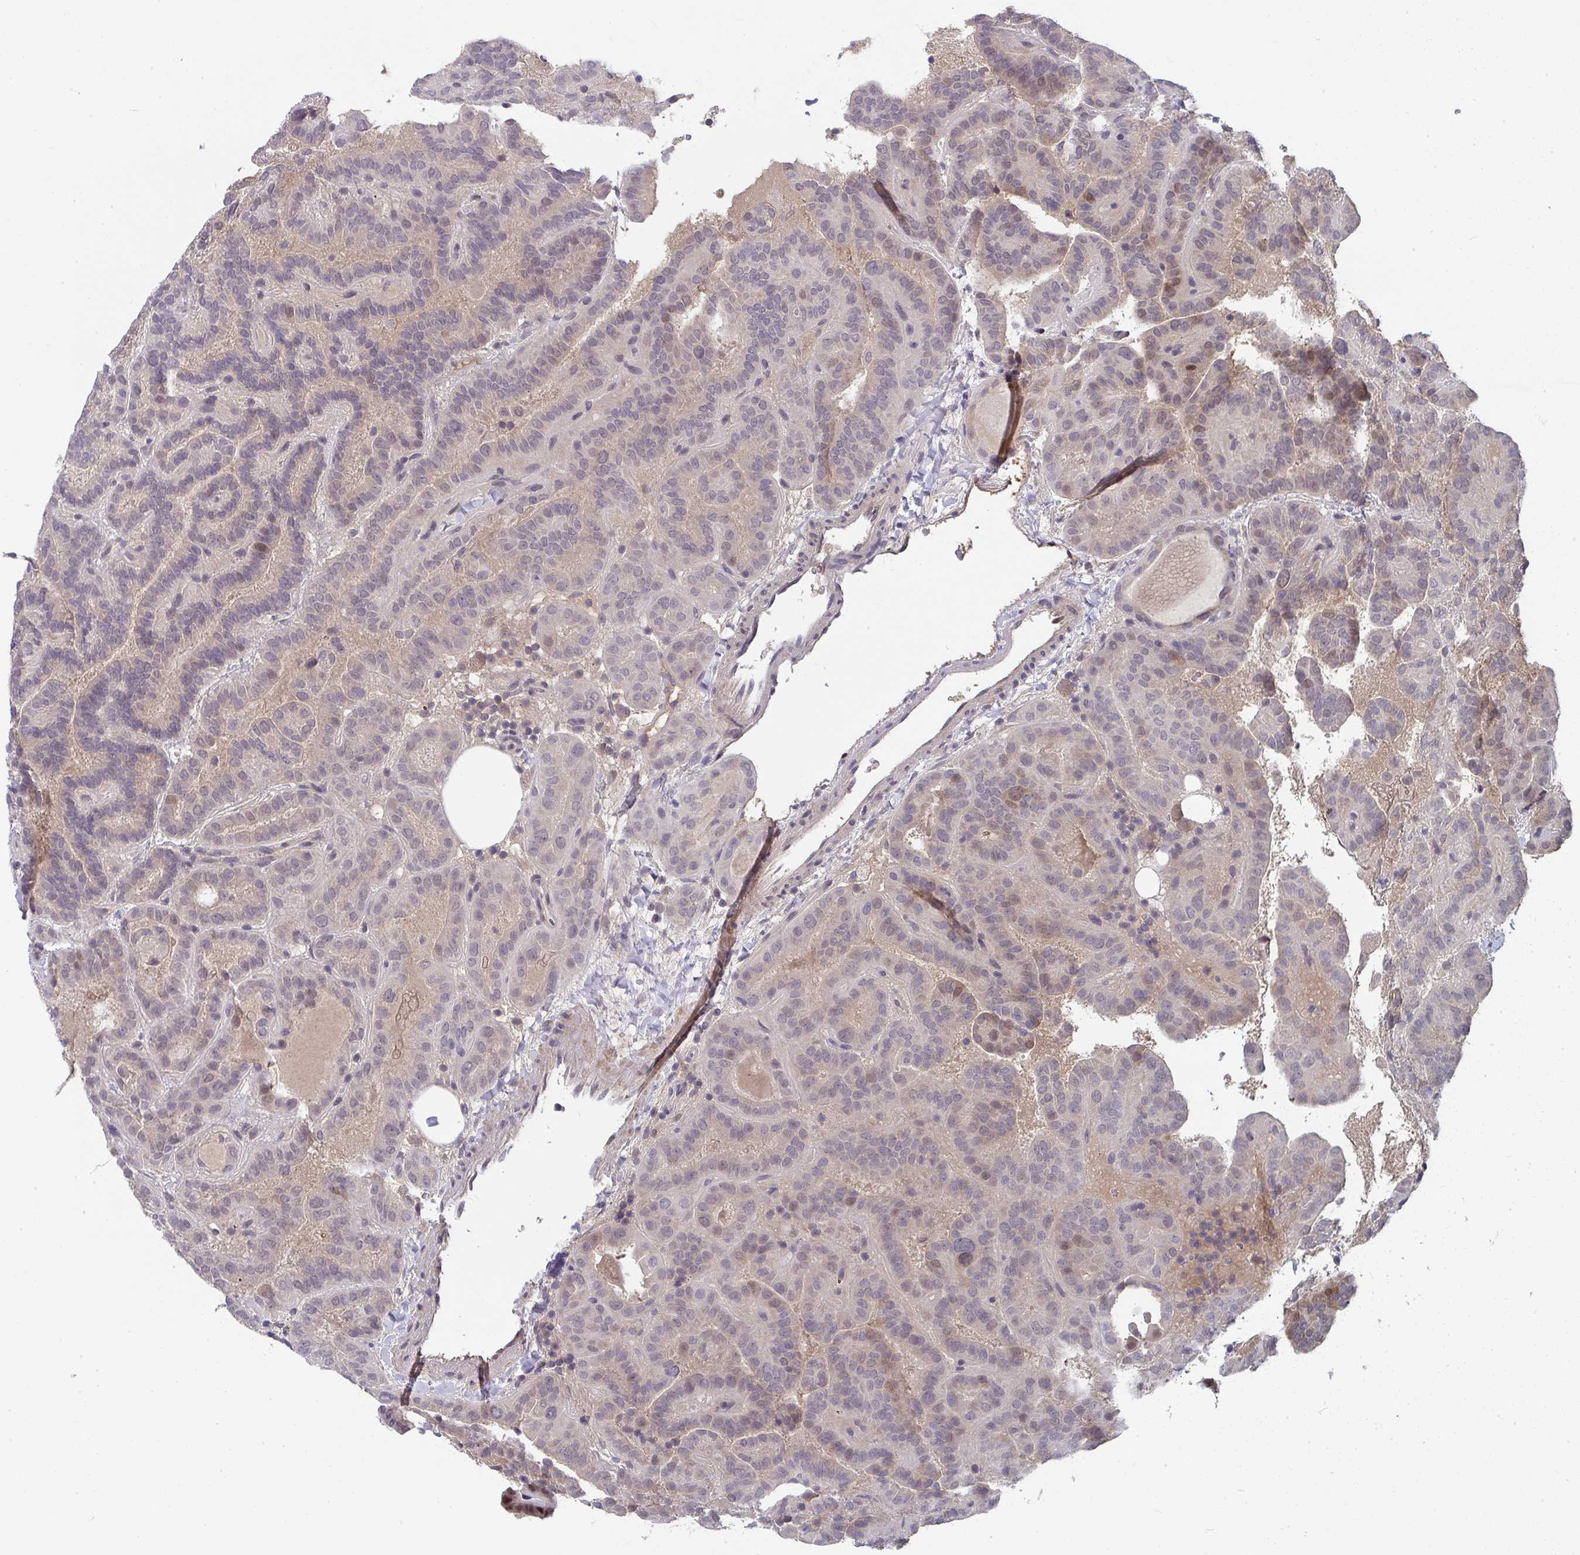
{"staining": {"intensity": "moderate", "quantity": "<25%", "location": "cytoplasmic/membranous,nuclear"}, "tissue": "thyroid cancer", "cell_type": "Tumor cells", "image_type": "cancer", "snomed": [{"axis": "morphology", "description": "Papillary adenocarcinoma, NOS"}, {"axis": "topography", "description": "Thyroid gland"}], "caption": "A micrograph showing moderate cytoplasmic/membranous and nuclear staining in approximately <25% of tumor cells in thyroid papillary adenocarcinoma, as visualized by brown immunohistochemical staining.", "gene": "JDP2", "patient": {"sex": "female", "age": 46}}